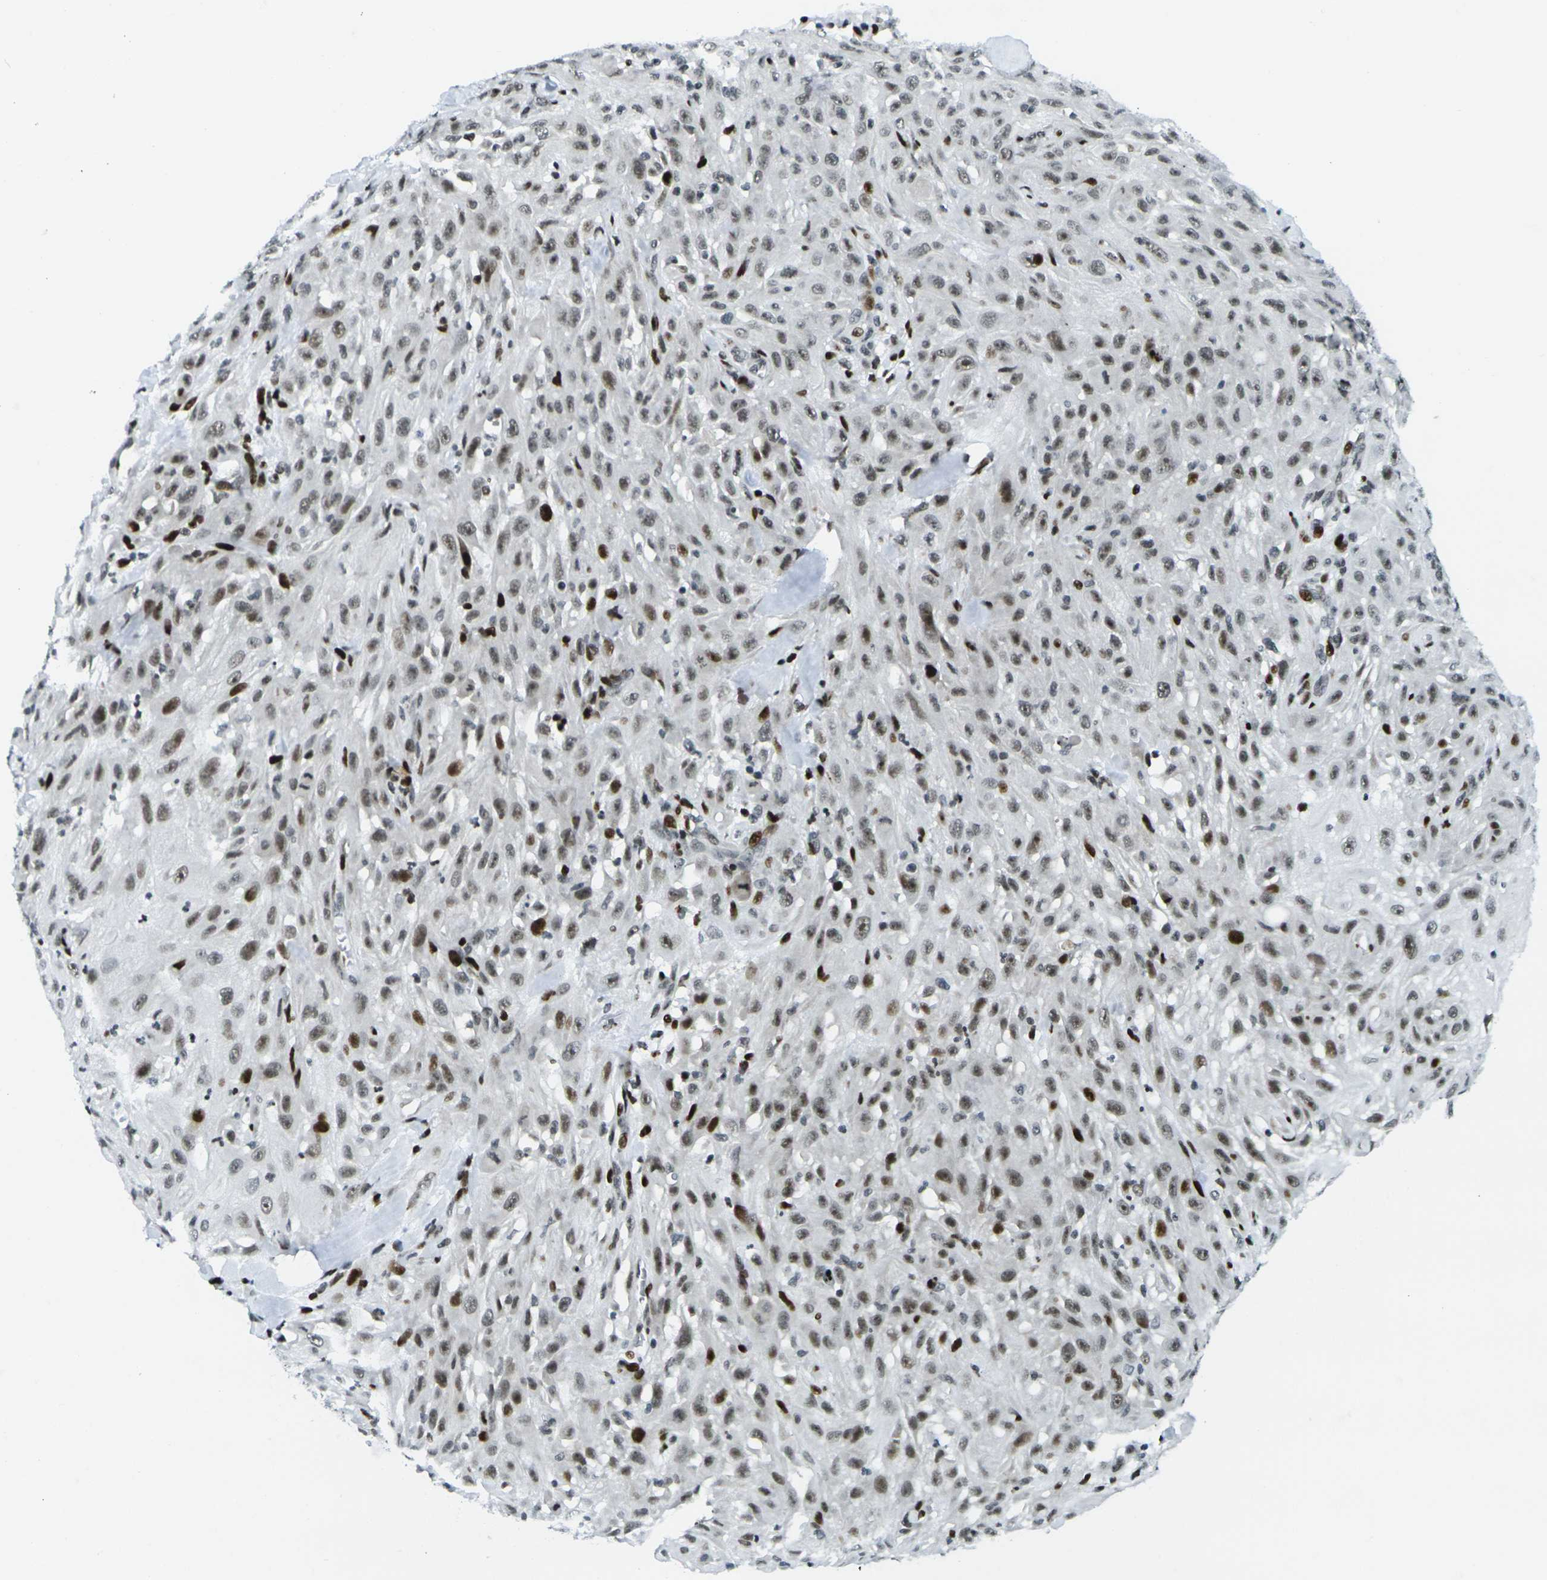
{"staining": {"intensity": "moderate", "quantity": ">75%", "location": "nuclear"}, "tissue": "skin cancer", "cell_type": "Tumor cells", "image_type": "cancer", "snomed": [{"axis": "morphology", "description": "Squamous cell carcinoma, NOS"}, {"axis": "topography", "description": "Skin"}], "caption": "Skin squamous cell carcinoma stained with DAB (3,3'-diaminobenzidine) immunohistochemistry demonstrates medium levels of moderate nuclear positivity in about >75% of tumor cells.", "gene": "H3-3A", "patient": {"sex": "male", "age": 75}}